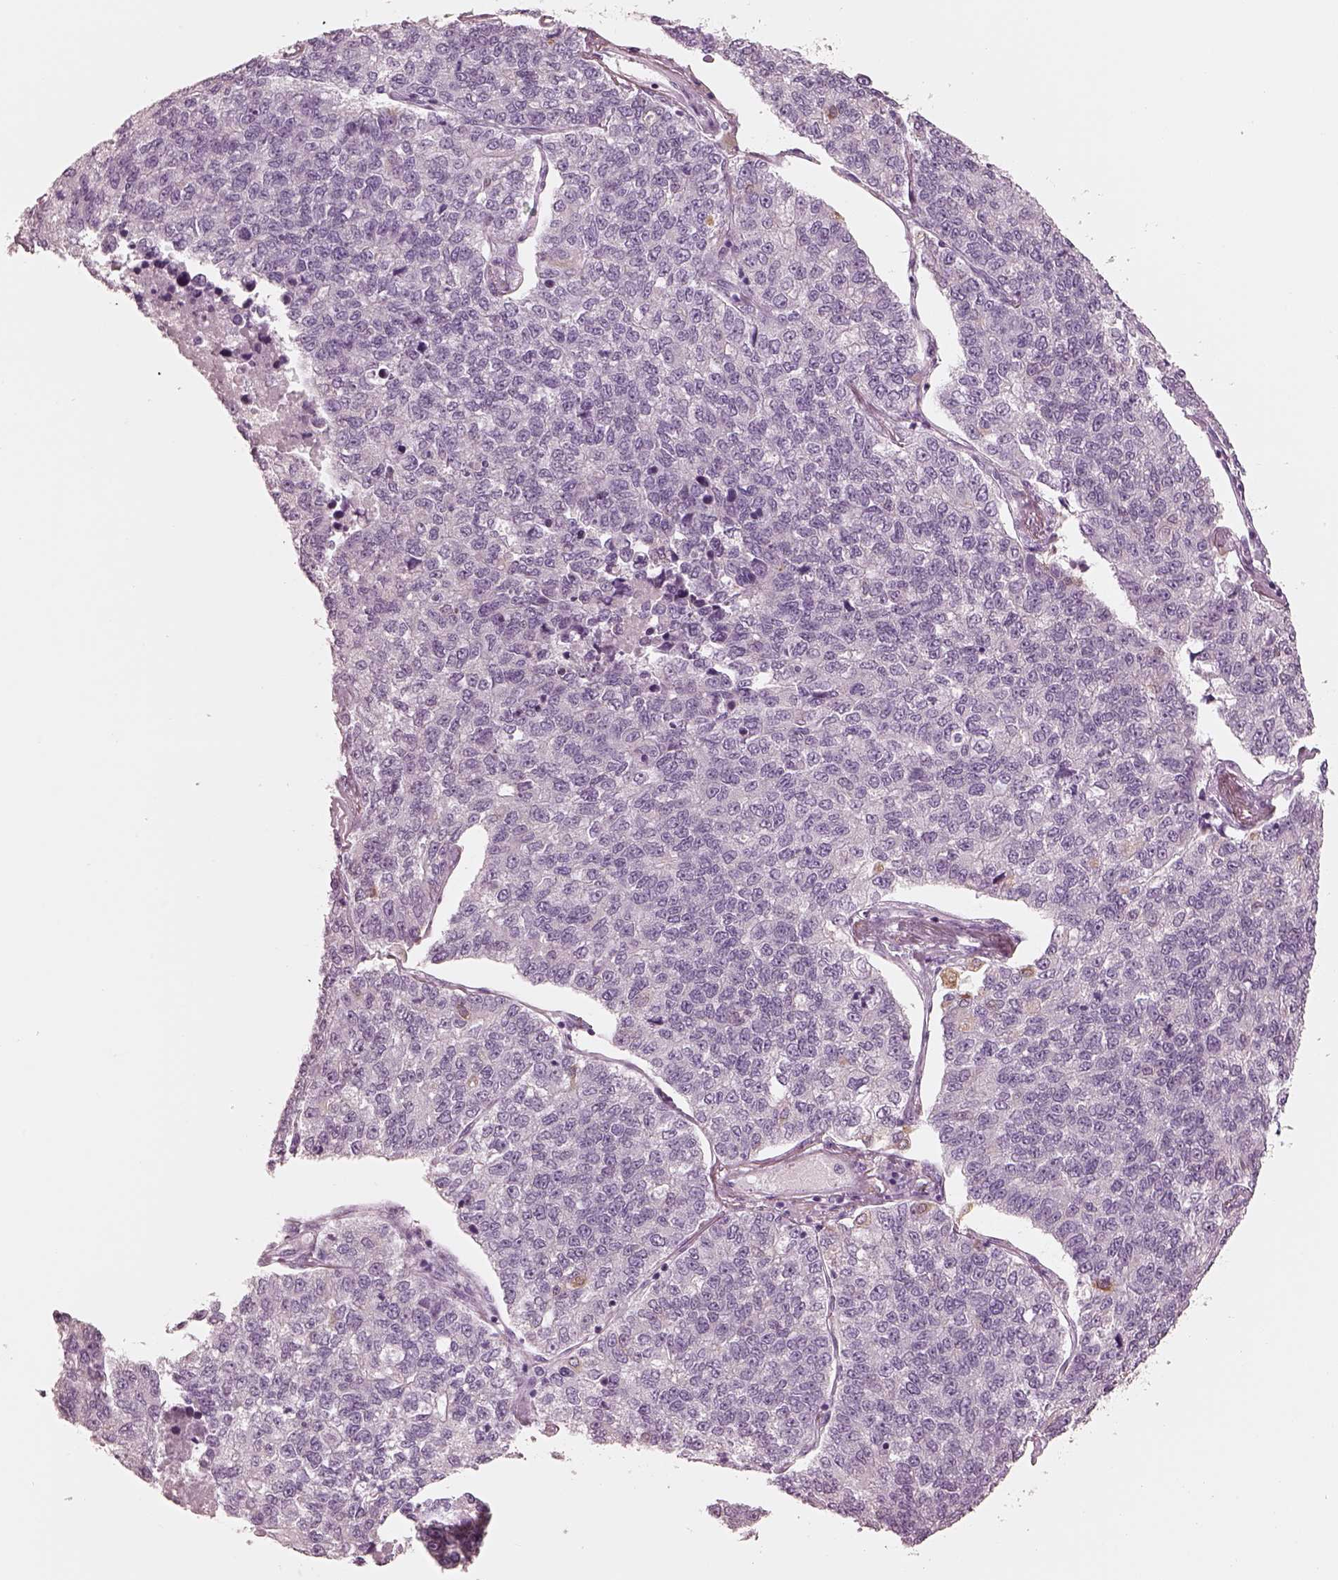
{"staining": {"intensity": "negative", "quantity": "none", "location": "none"}, "tissue": "lung cancer", "cell_type": "Tumor cells", "image_type": "cancer", "snomed": [{"axis": "morphology", "description": "Adenocarcinoma, NOS"}, {"axis": "topography", "description": "Lung"}], "caption": "Micrograph shows no significant protein expression in tumor cells of lung cancer (adenocarcinoma).", "gene": "PON3", "patient": {"sex": "male", "age": 49}}